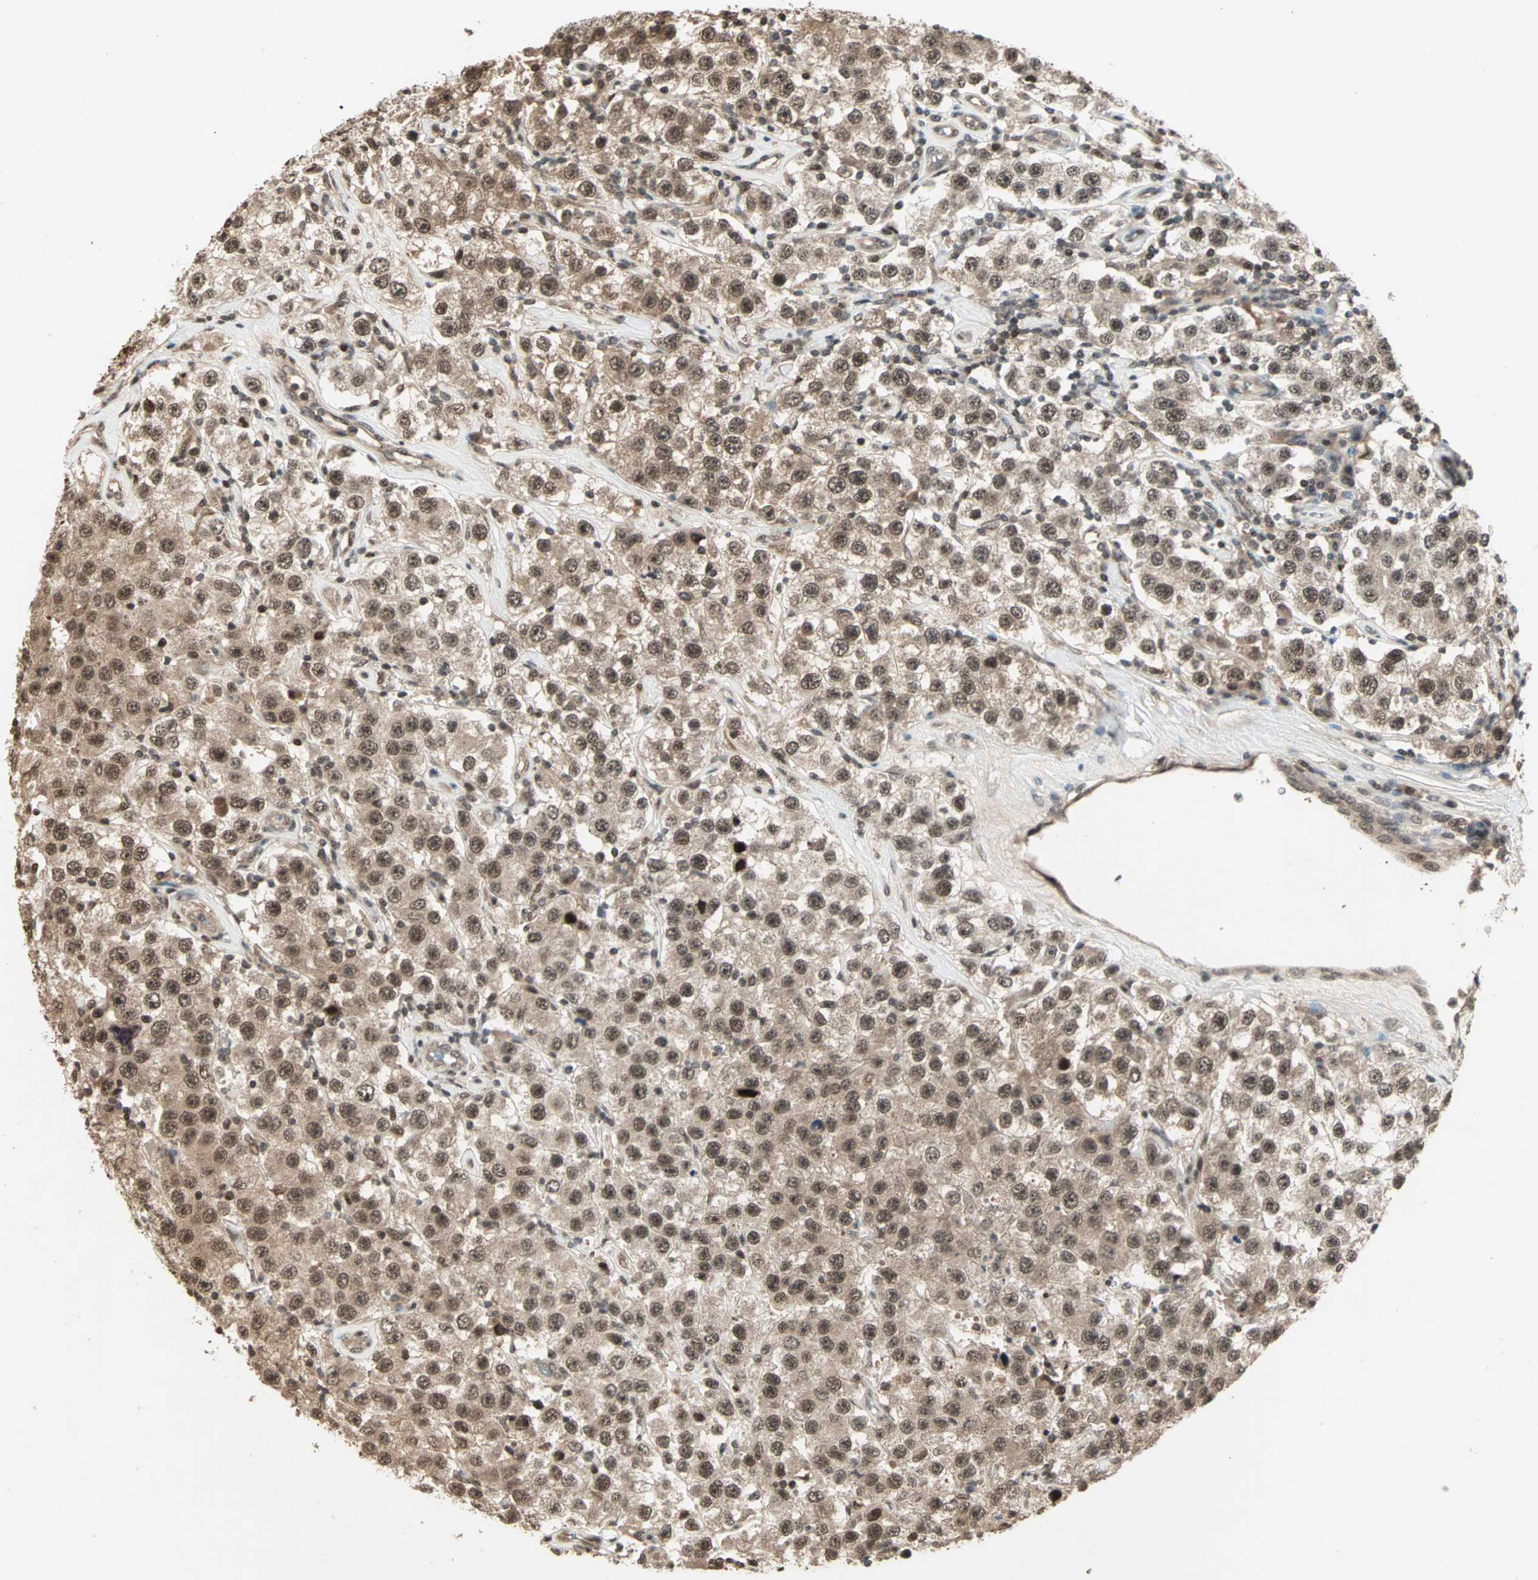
{"staining": {"intensity": "moderate", "quantity": ">75%", "location": "cytoplasmic/membranous,nuclear"}, "tissue": "testis cancer", "cell_type": "Tumor cells", "image_type": "cancer", "snomed": [{"axis": "morphology", "description": "Seminoma, NOS"}, {"axis": "topography", "description": "Testis"}], "caption": "About >75% of tumor cells in testis cancer (seminoma) show moderate cytoplasmic/membranous and nuclear protein staining as visualized by brown immunohistochemical staining.", "gene": "ZNF701", "patient": {"sex": "male", "age": 52}}